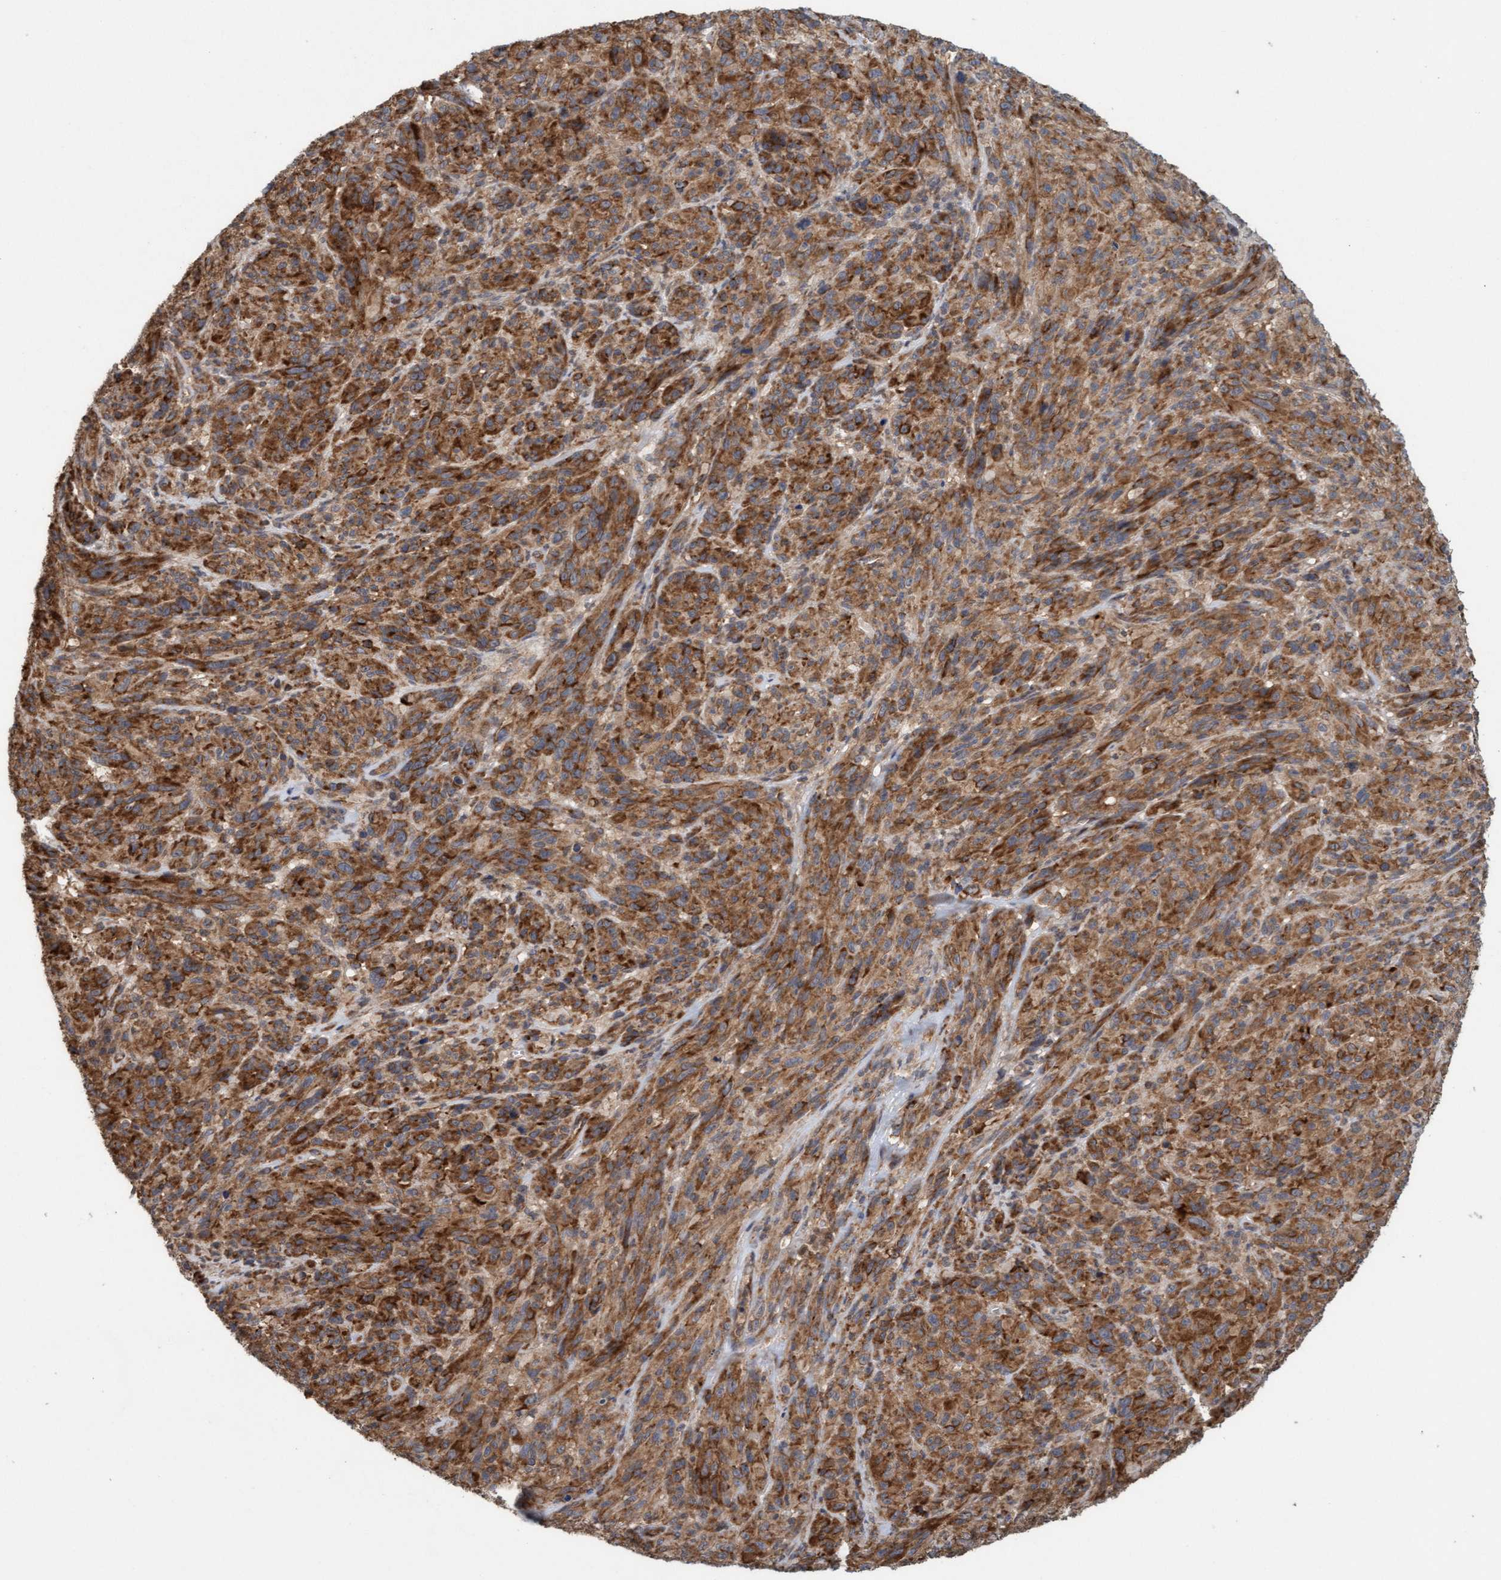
{"staining": {"intensity": "moderate", "quantity": ">75%", "location": "cytoplasmic/membranous"}, "tissue": "melanoma", "cell_type": "Tumor cells", "image_type": "cancer", "snomed": [{"axis": "morphology", "description": "Malignant melanoma, NOS"}, {"axis": "topography", "description": "Skin of head"}], "caption": "Protein analysis of melanoma tissue demonstrates moderate cytoplasmic/membranous positivity in approximately >75% of tumor cells.", "gene": "FXR2", "patient": {"sex": "male", "age": 96}}